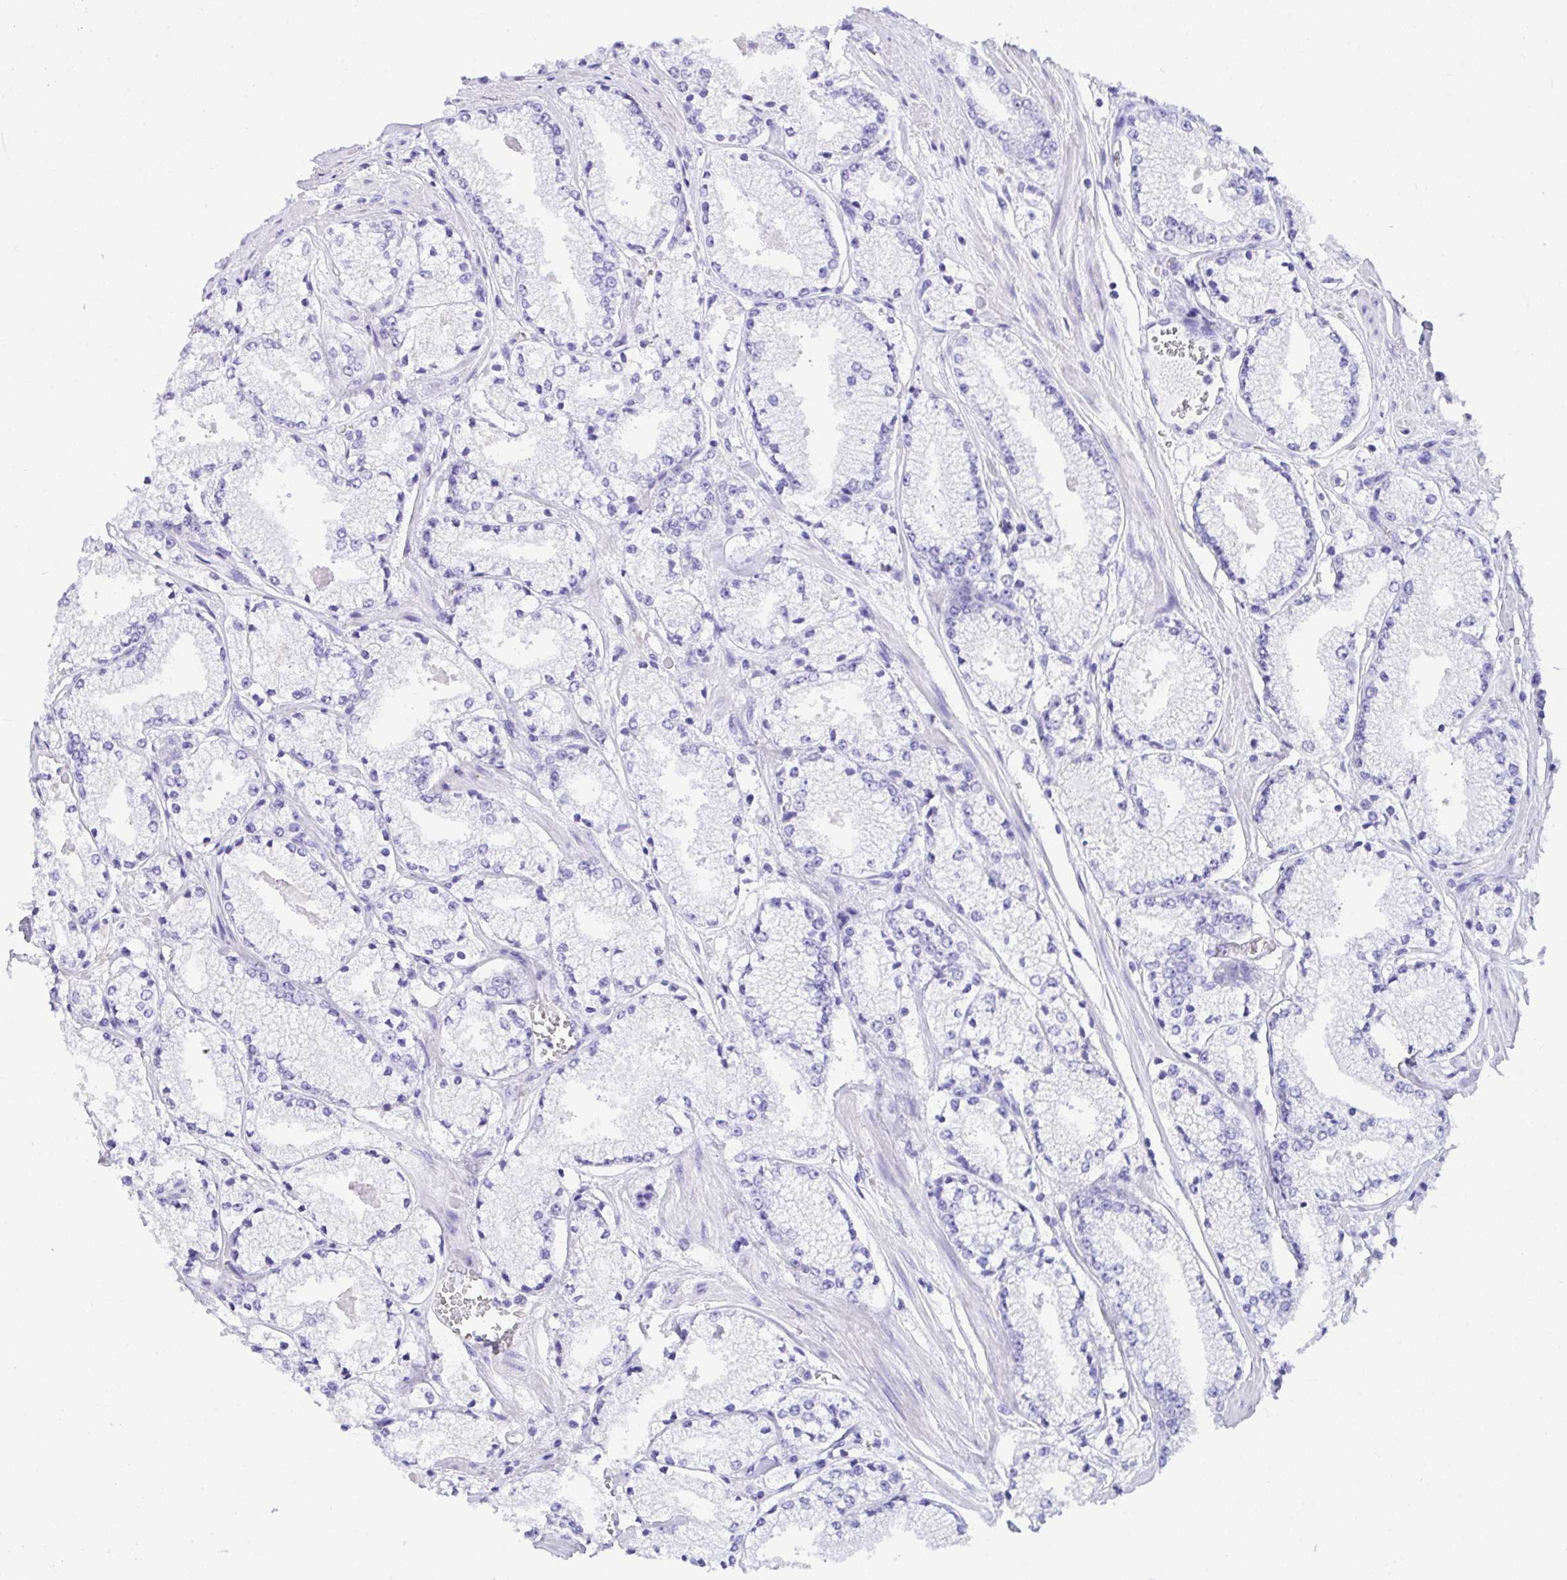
{"staining": {"intensity": "negative", "quantity": "none", "location": "none"}, "tissue": "prostate cancer", "cell_type": "Tumor cells", "image_type": "cancer", "snomed": [{"axis": "morphology", "description": "Adenocarcinoma, High grade"}, {"axis": "topography", "description": "Prostate"}], "caption": "Prostate cancer was stained to show a protein in brown. There is no significant expression in tumor cells.", "gene": "BEST4", "patient": {"sex": "male", "age": 63}}